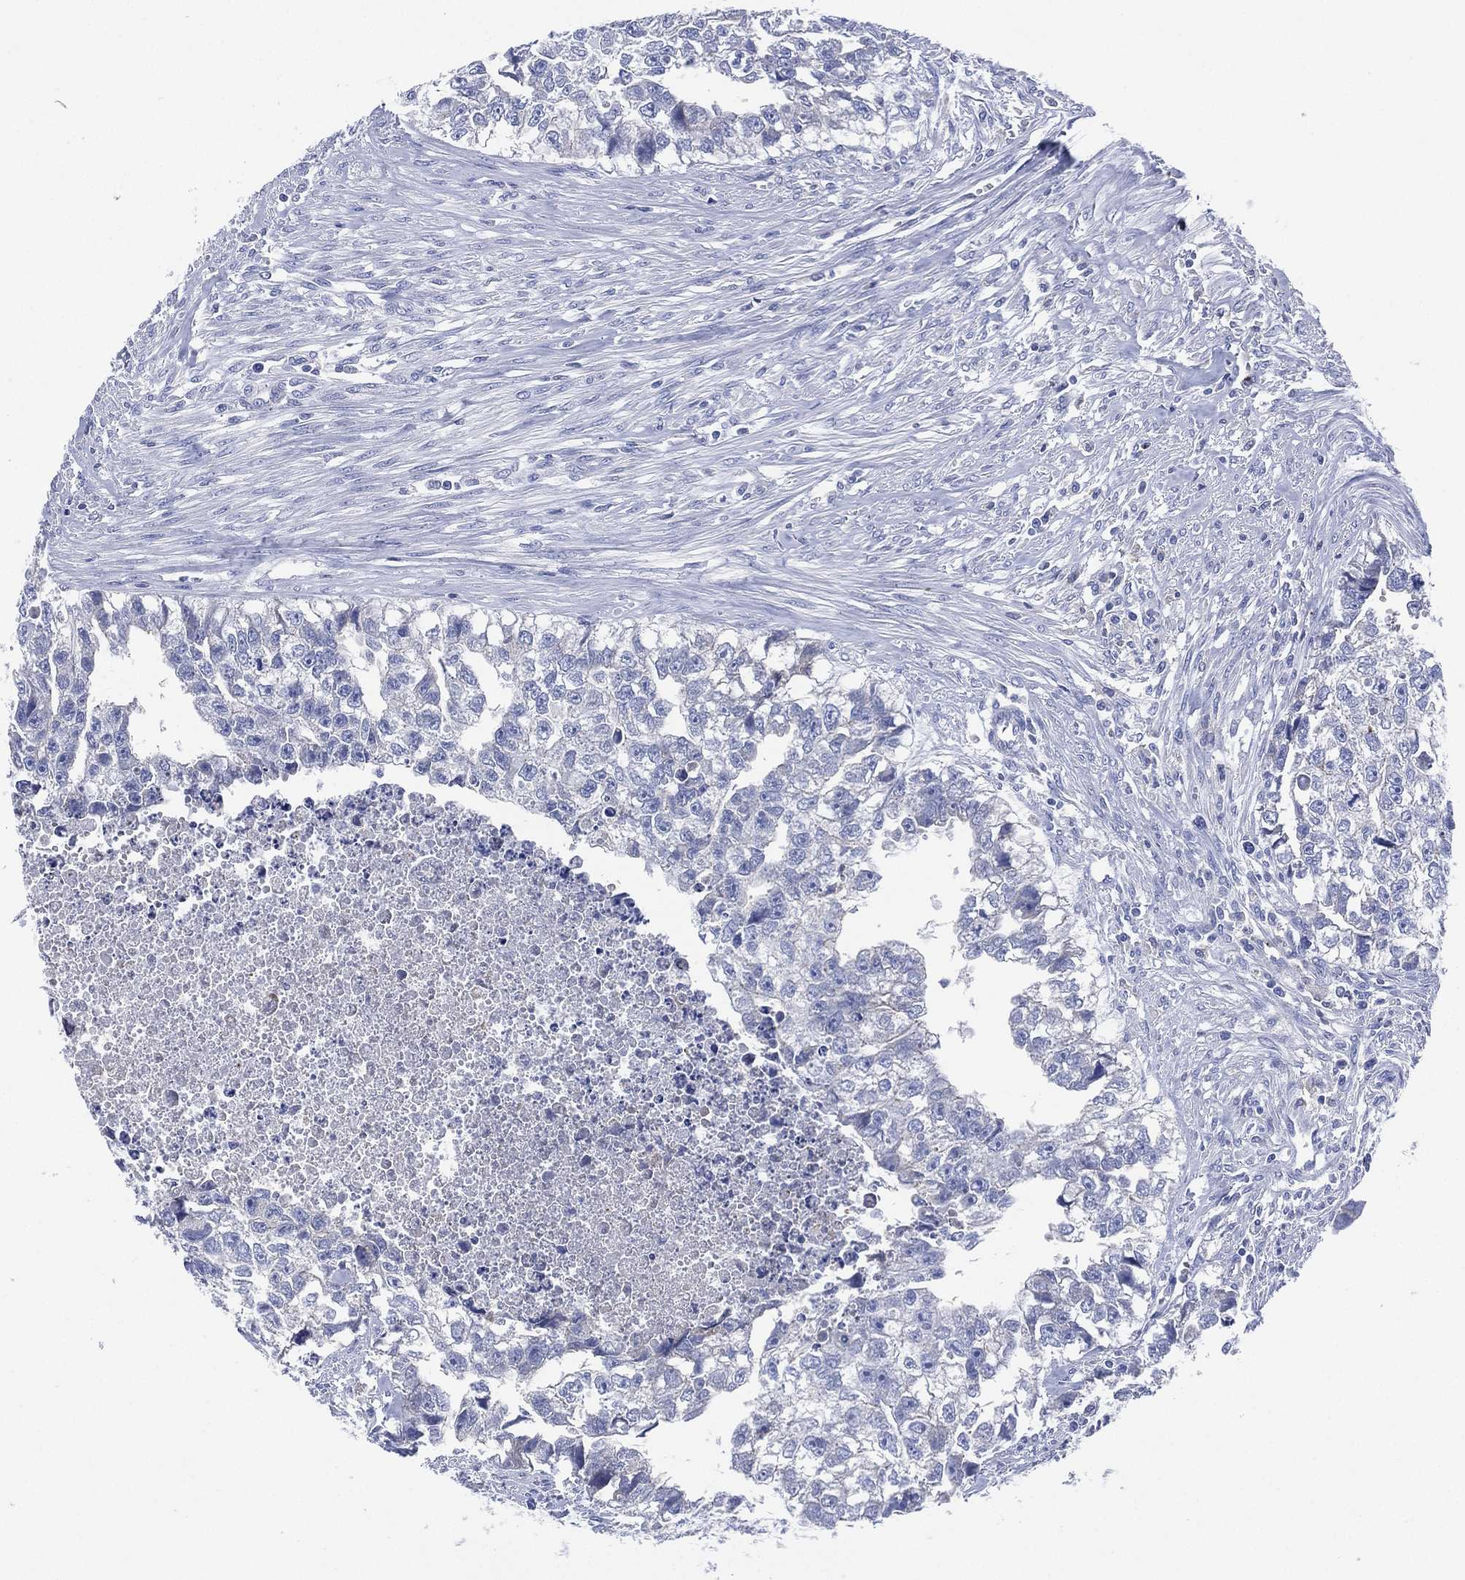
{"staining": {"intensity": "negative", "quantity": "none", "location": "none"}, "tissue": "testis cancer", "cell_type": "Tumor cells", "image_type": "cancer", "snomed": [{"axis": "morphology", "description": "Carcinoma, Embryonal, NOS"}, {"axis": "morphology", "description": "Teratoma, malignant, NOS"}, {"axis": "topography", "description": "Testis"}], "caption": "An immunohistochemistry photomicrograph of testis embryonal carcinoma is shown. There is no staining in tumor cells of testis embryonal carcinoma. (Brightfield microscopy of DAB (3,3'-diaminobenzidine) immunohistochemistry (IHC) at high magnification).", "gene": "CHRNA3", "patient": {"sex": "male", "age": 44}}